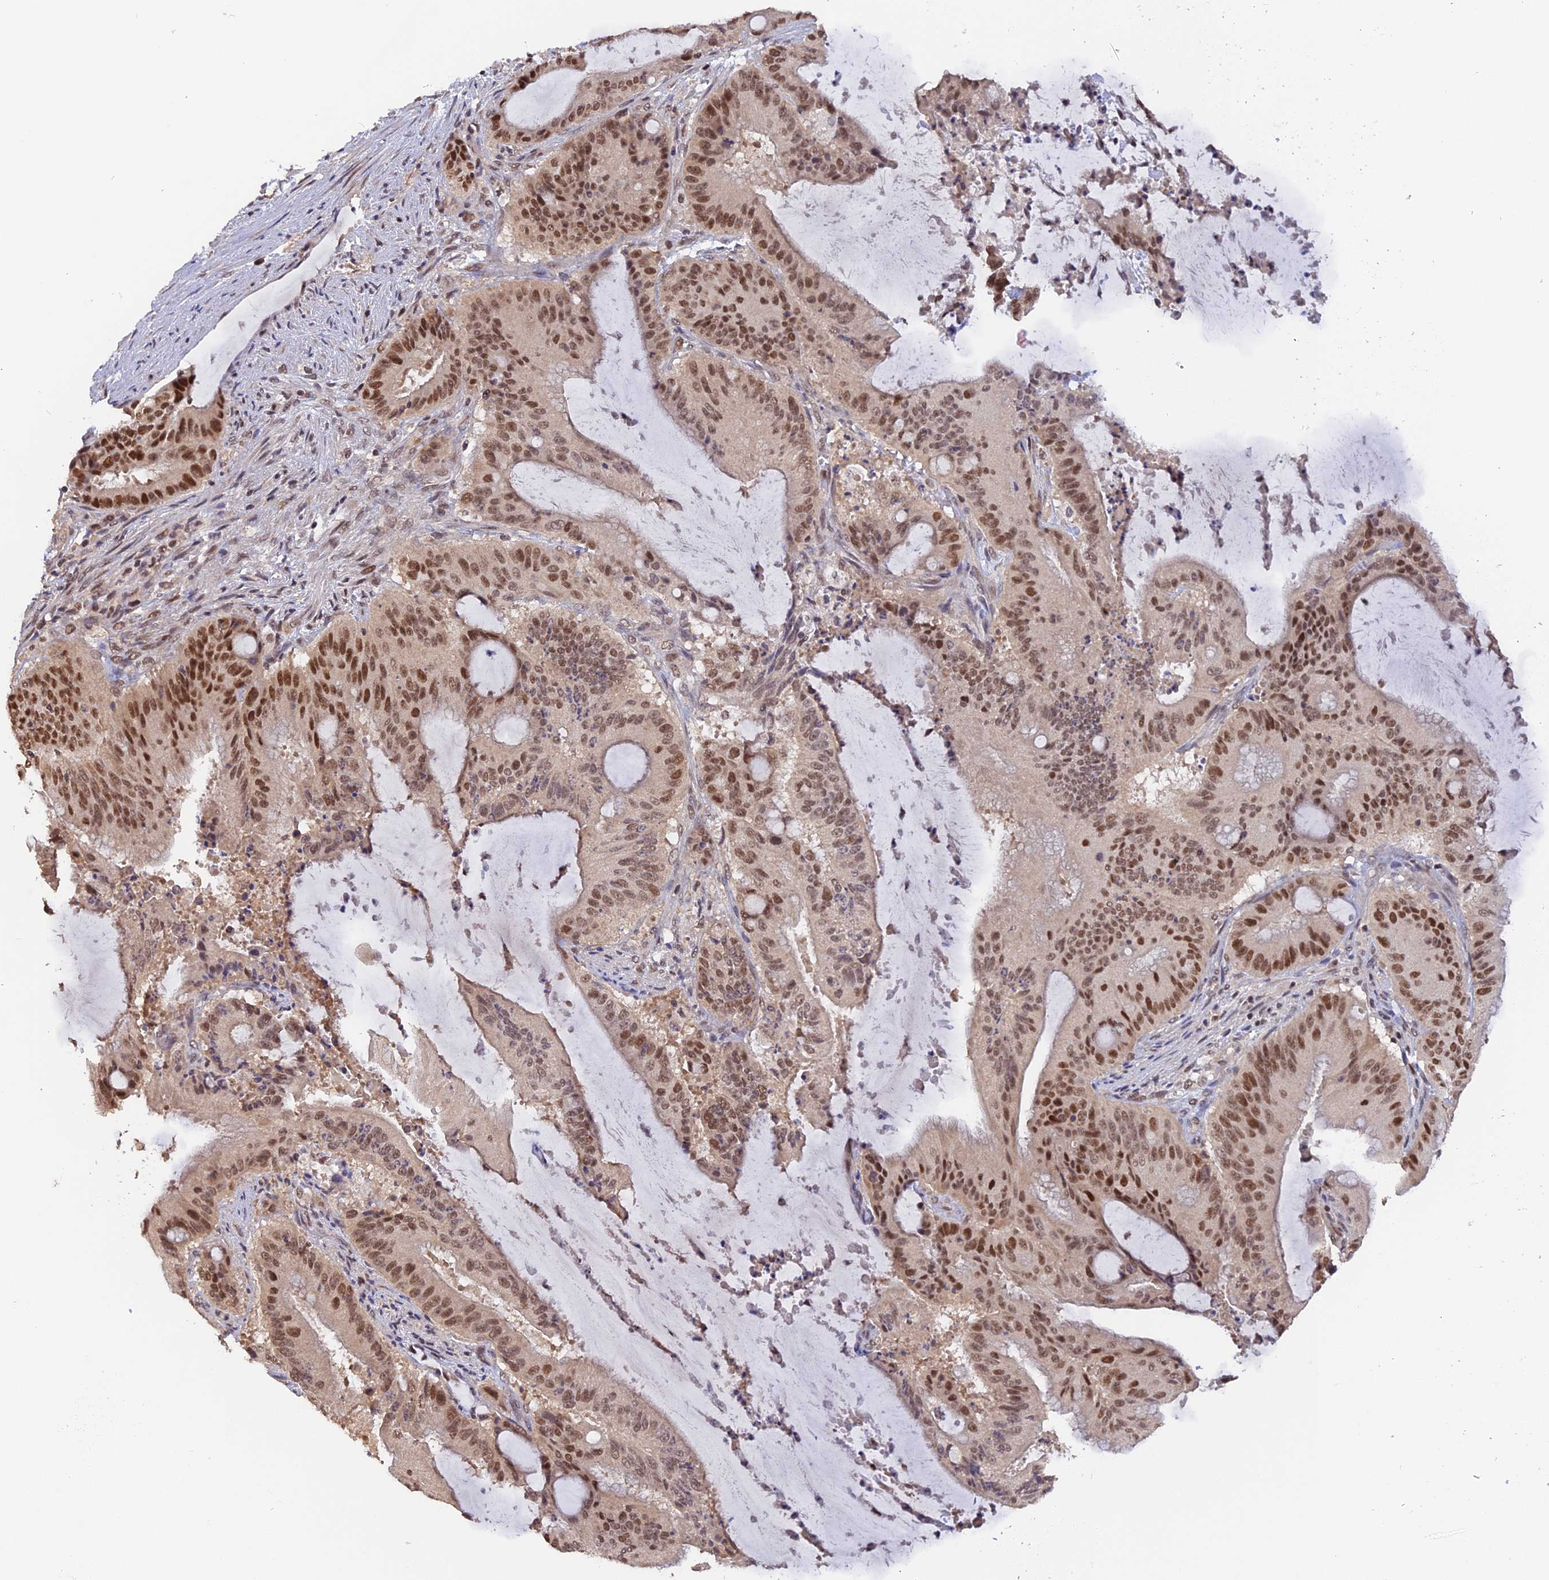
{"staining": {"intensity": "moderate", "quantity": ">75%", "location": "nuclear"}, "tissue": "liver cancer", "cell_type": "Tumor cells", "image_type": "cancer", "snomed": [{"axis": "morphology", "description": "Normal tissue, NOS"}, {"axis": "morphology", "description": "Cholangiocarcinoma"}, {"axis": "topography", "description": "Liver"}, {"axis": "topography", "description": "Peripheral nerve tissue"}], "caption": "There is medium levels of moderate nuclear expression in tumor cells of liver cancer, as demonstrated by immunohistochemical staining (brown color).", "gene": "RFC5", "patient": {"sex": "female", "age": 73}}